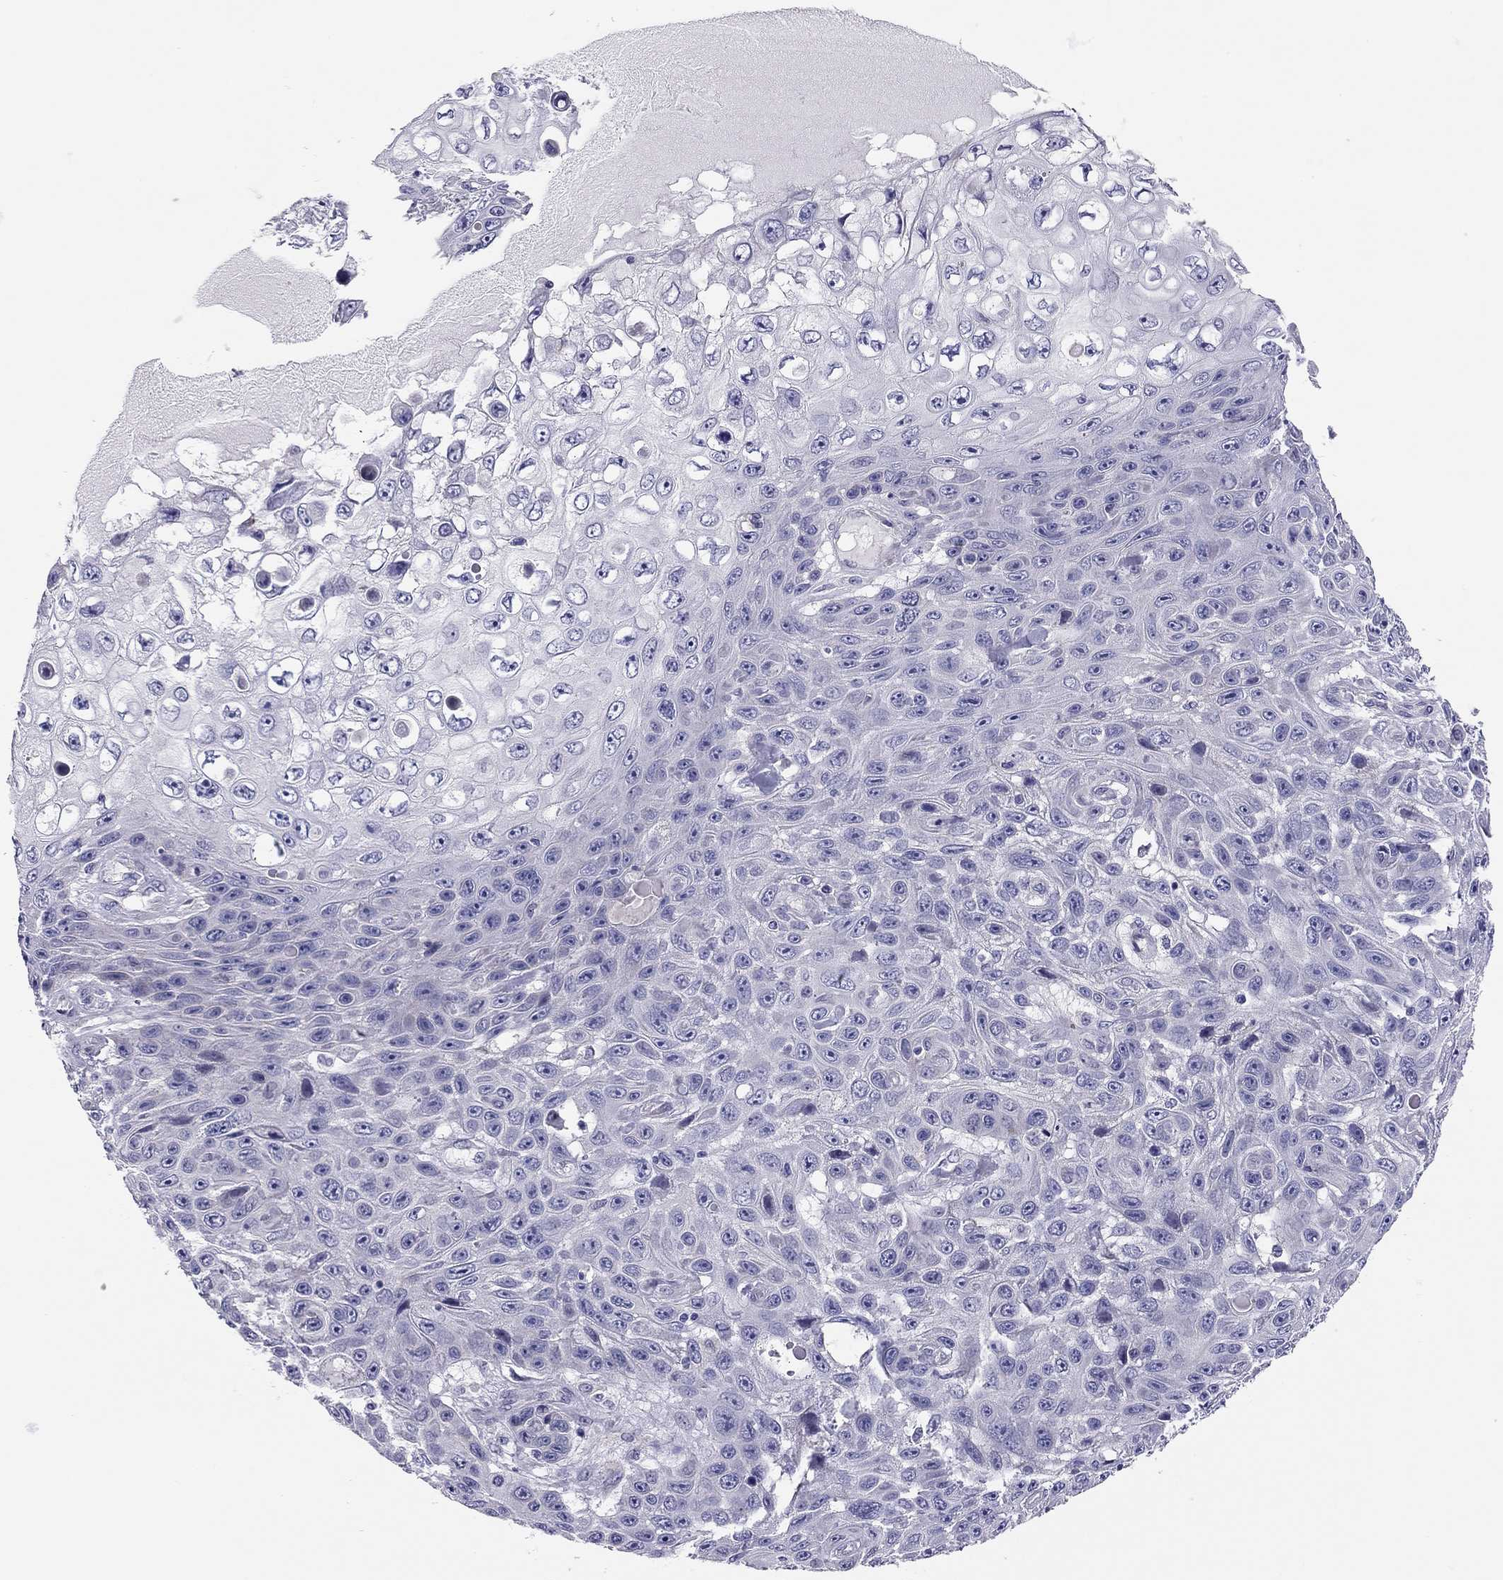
{"staining": {"intensity": "weak", "quantity": "<25%", "location": "cytoplasmic/membranous"}, "tissue": "skin cancer", "cell_type": "Tumor cells", "image_type": "cancer", "snomed": [{"axis": "morphology", "description": "Squamous cell carcinoma, NOS"}, {"axis": "topography", "description": "Skin"}], "caption": "A high-resolution photomicrograph shows immunohistochemistry staining of squamous cell carcinoma (skin), which exhibits no significant staining in tumor cells. (Stains: DAB immunohistochemistry (IHC) with hematoxylin counter stain, Microscopy: brightfield microscopy at high magnification).", "gene": "SCARB1", "patient": {"sex": "male", "age": 82}}